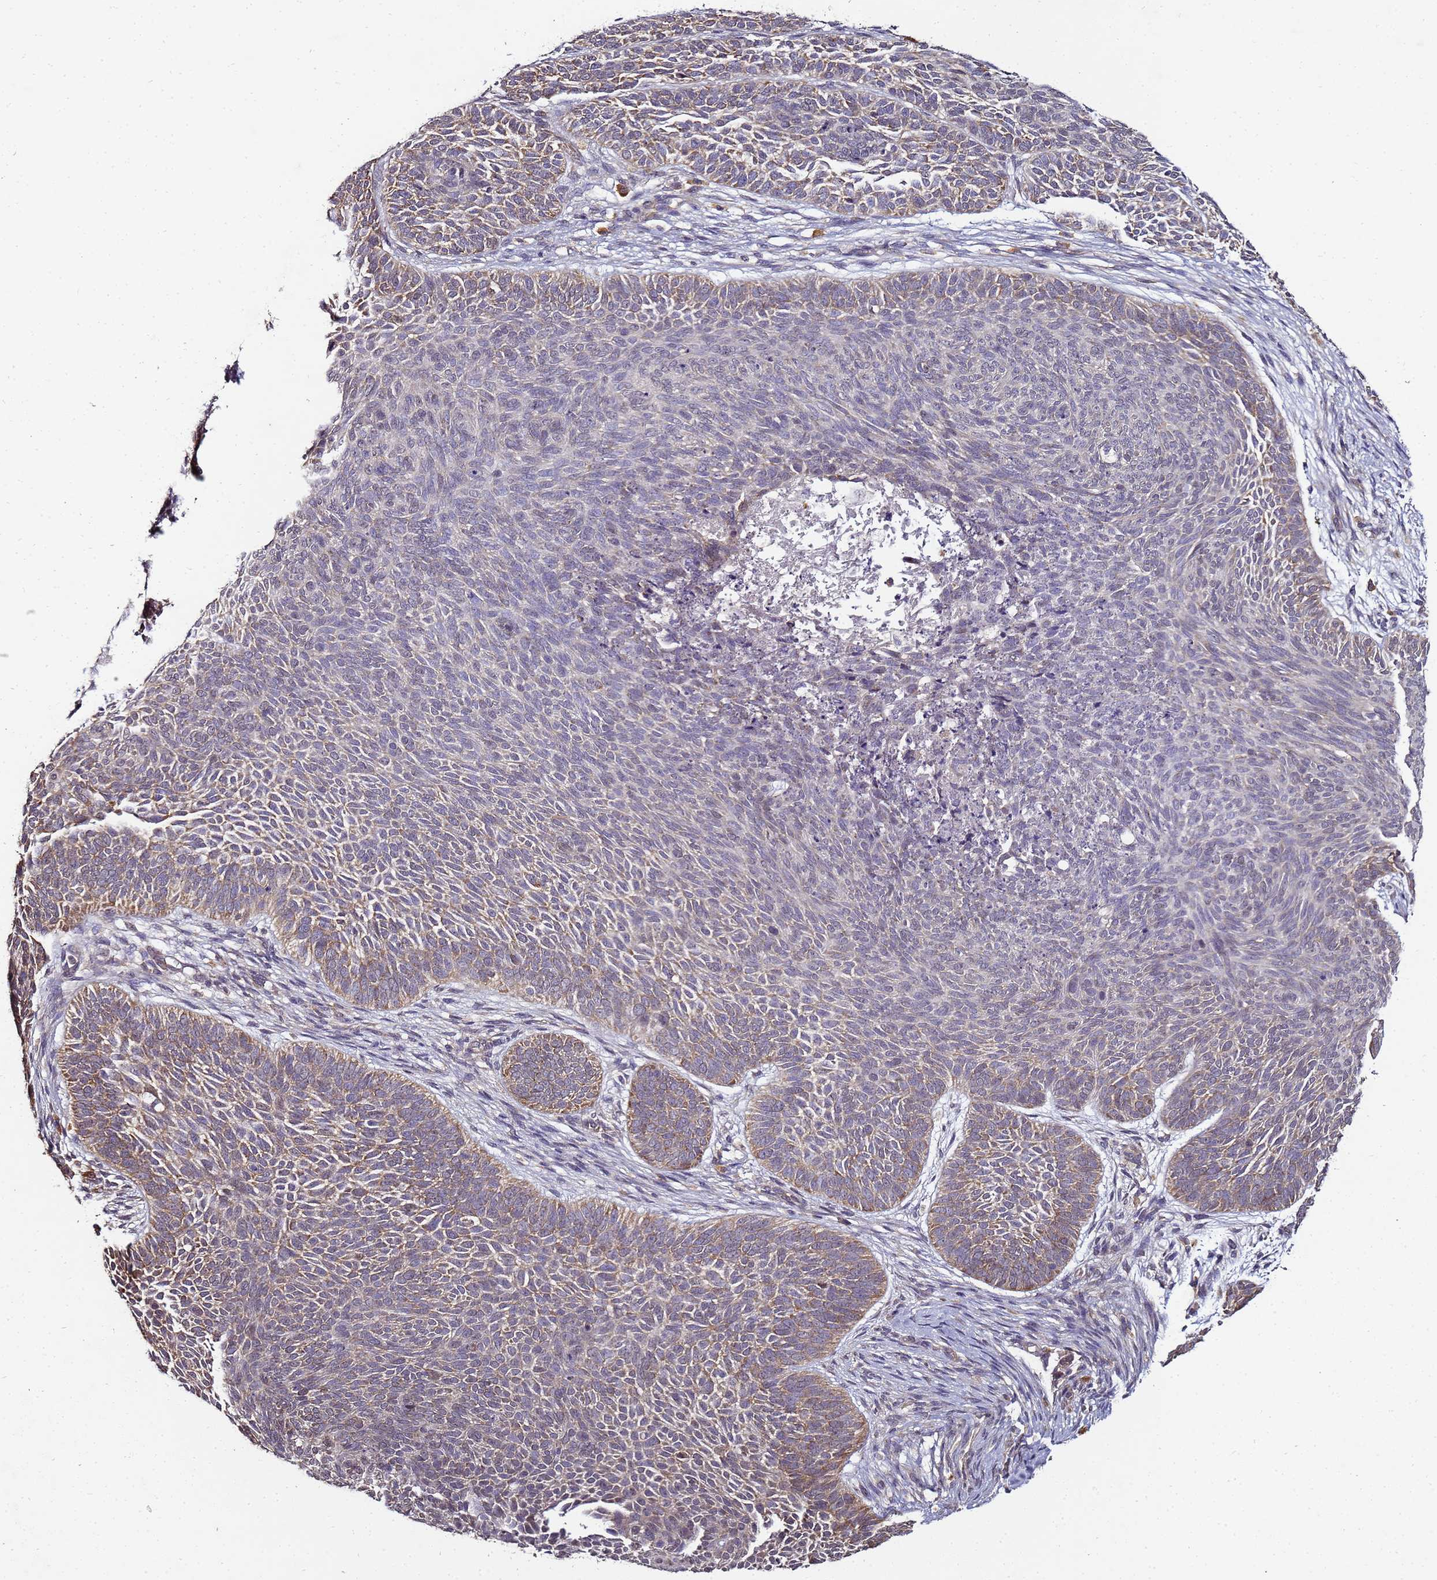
{"staining": {"intensity": "moderate", "quantity": "25%-75%", "location": "cytoplasmic/membranous"}, "tissue": "skin cancer", "cell_type": "Tumor cells", "image_type": "cancer", "snomed": [{"axis": "morphology", "description": "Basal cell carcinoma"}, {"axis": "topography", "description": "Skin"}], "caption": "Immunohistochemical staining of human skin basal cell carcinoma exhibits medium levels of moderate cytoplasmic/membranous staining in approximately 25%-75% of tumor cells.", "gene": "ANKRD17", "patient": {"sex": "male", "age": 85}}